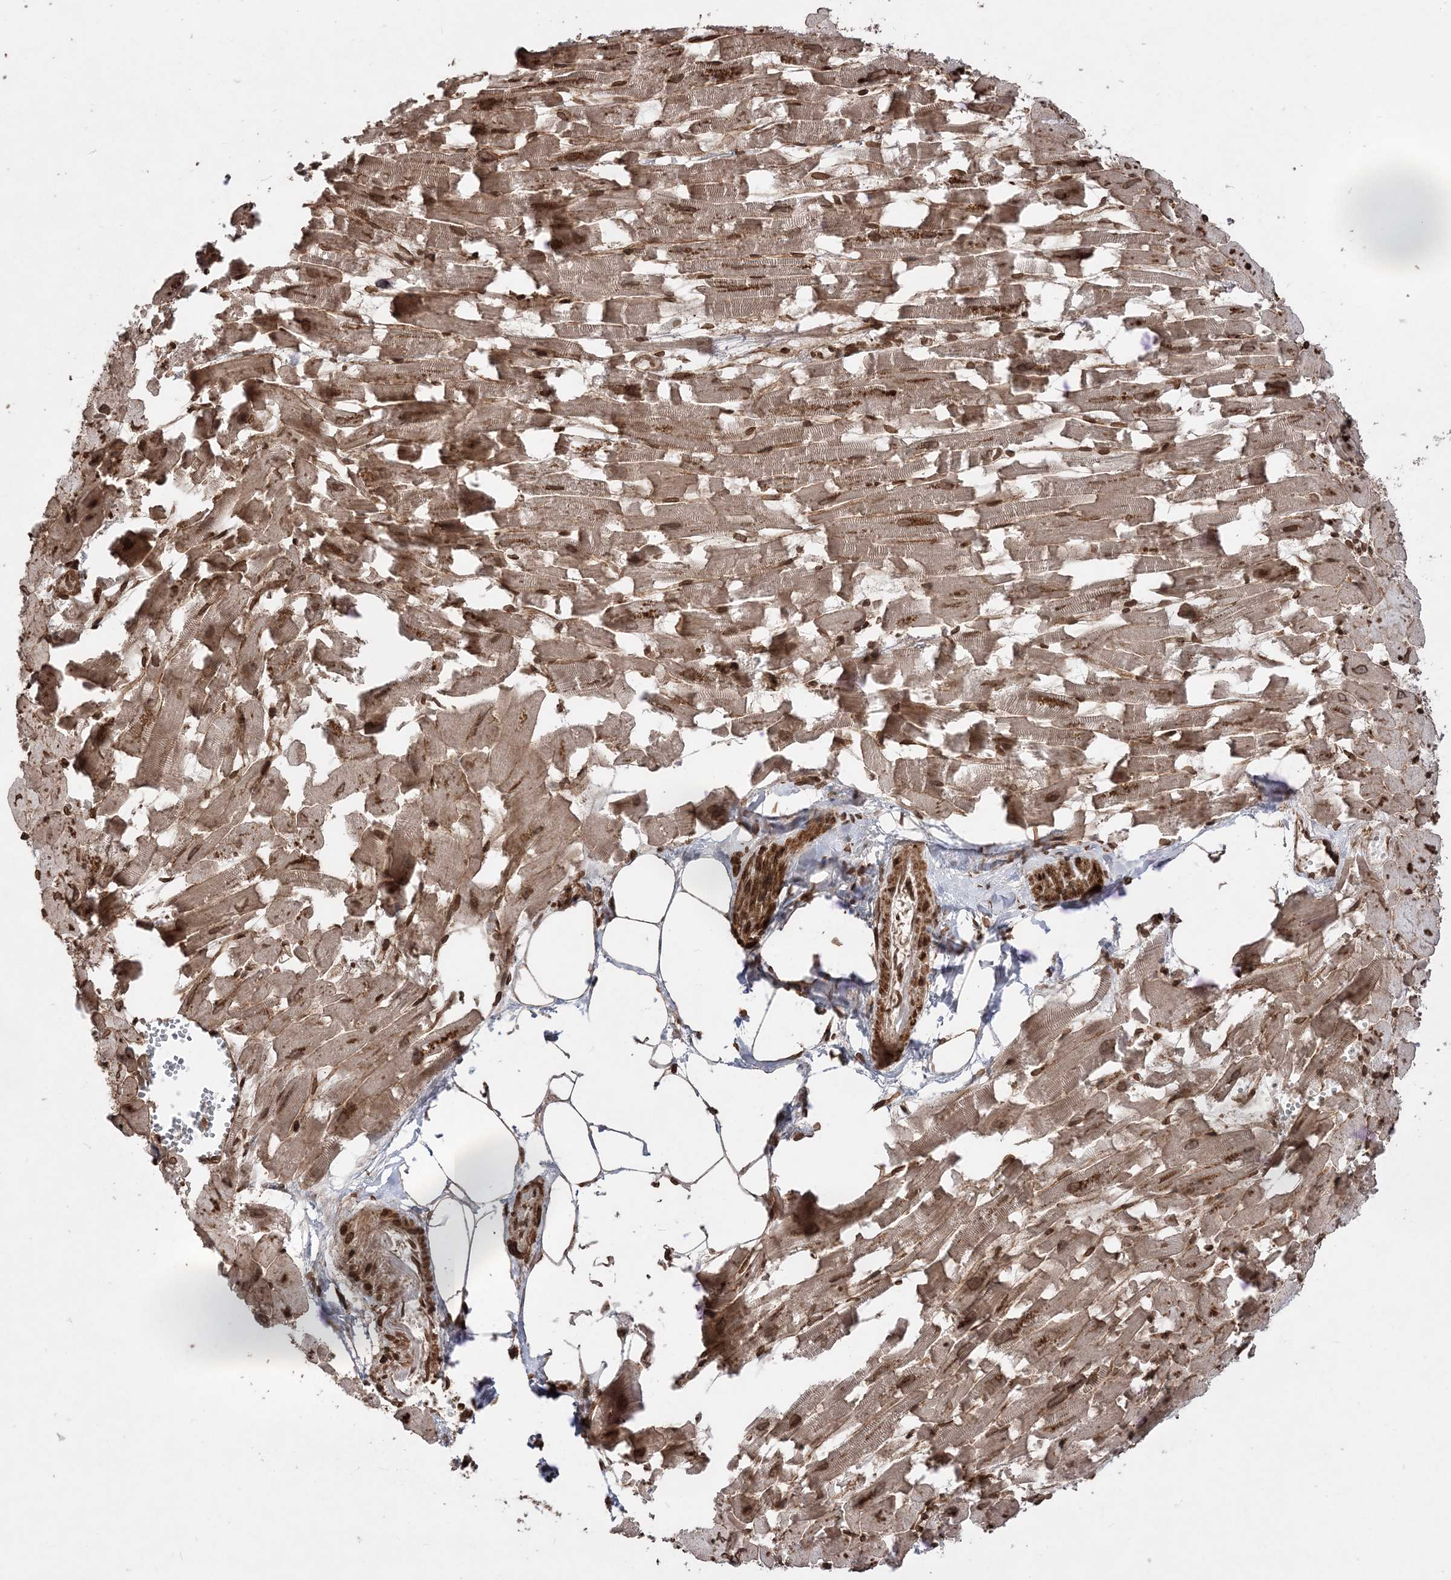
{"staining": {"intensity": "moderate", "quantity": ">75%", "location": "cytoplasmic/membranous,nuclear"}, "tissue": "heart muscle", "cell_type": "Cardiomyocytes", "image_type": "normal", "snomed": [{"axis": "morphology", "description": "Normal tissue, NOS"}, {"axis": "topography", "description": "Heart"}], "caption": "This is a photomicrograph of immunohistochemistry (IHC) staining of benign heart muscle, which shows moderate positivity in the cytoplasmic/membranous,nuclear of cardiomyocytes.", "gene": "ETAA1", "patient": {"sex": "female", "age": 64}}